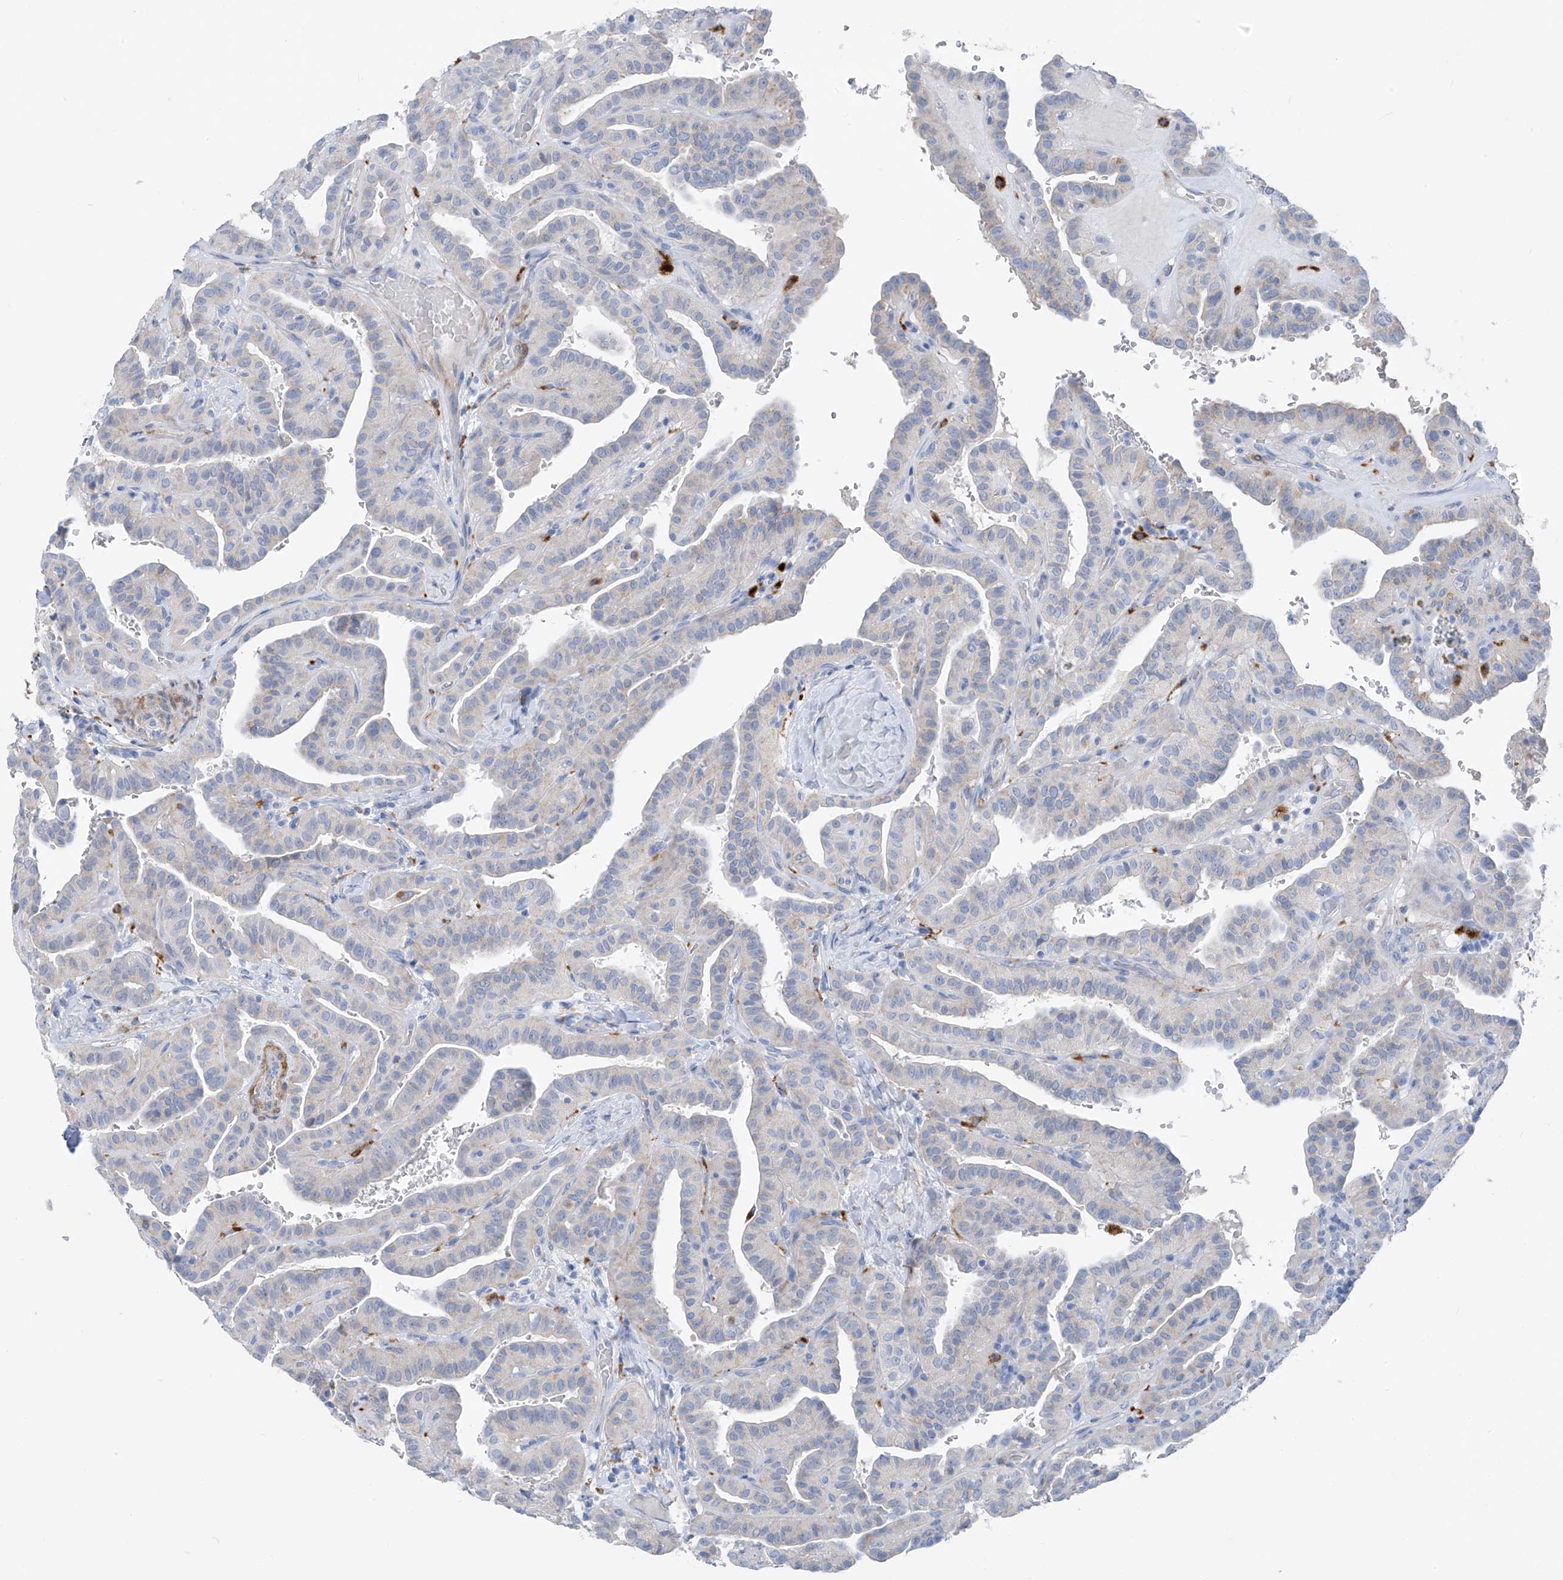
{"staining": {"intensity": "negative", "quantity": "none", "location": "none"}, "tissue": "thyroid cancer", "cell_type": "Tumor cells", "image_type": "cancer", "snomed": [{"axis": "morphology", "description": "Papillary adenocarcinoma, NOS"}, {"axis": "topography", "description": "Thyroid gland"}], "caption": "An immunohistochemistry (IHC) micrograph of thyroid papillary adenocarcinoma is shown. There is no staining in tumor cells of thyroid papillary adenocarcinoma.", "gene": "GLMP", "patient": {"sex": "male", "age": 77}}